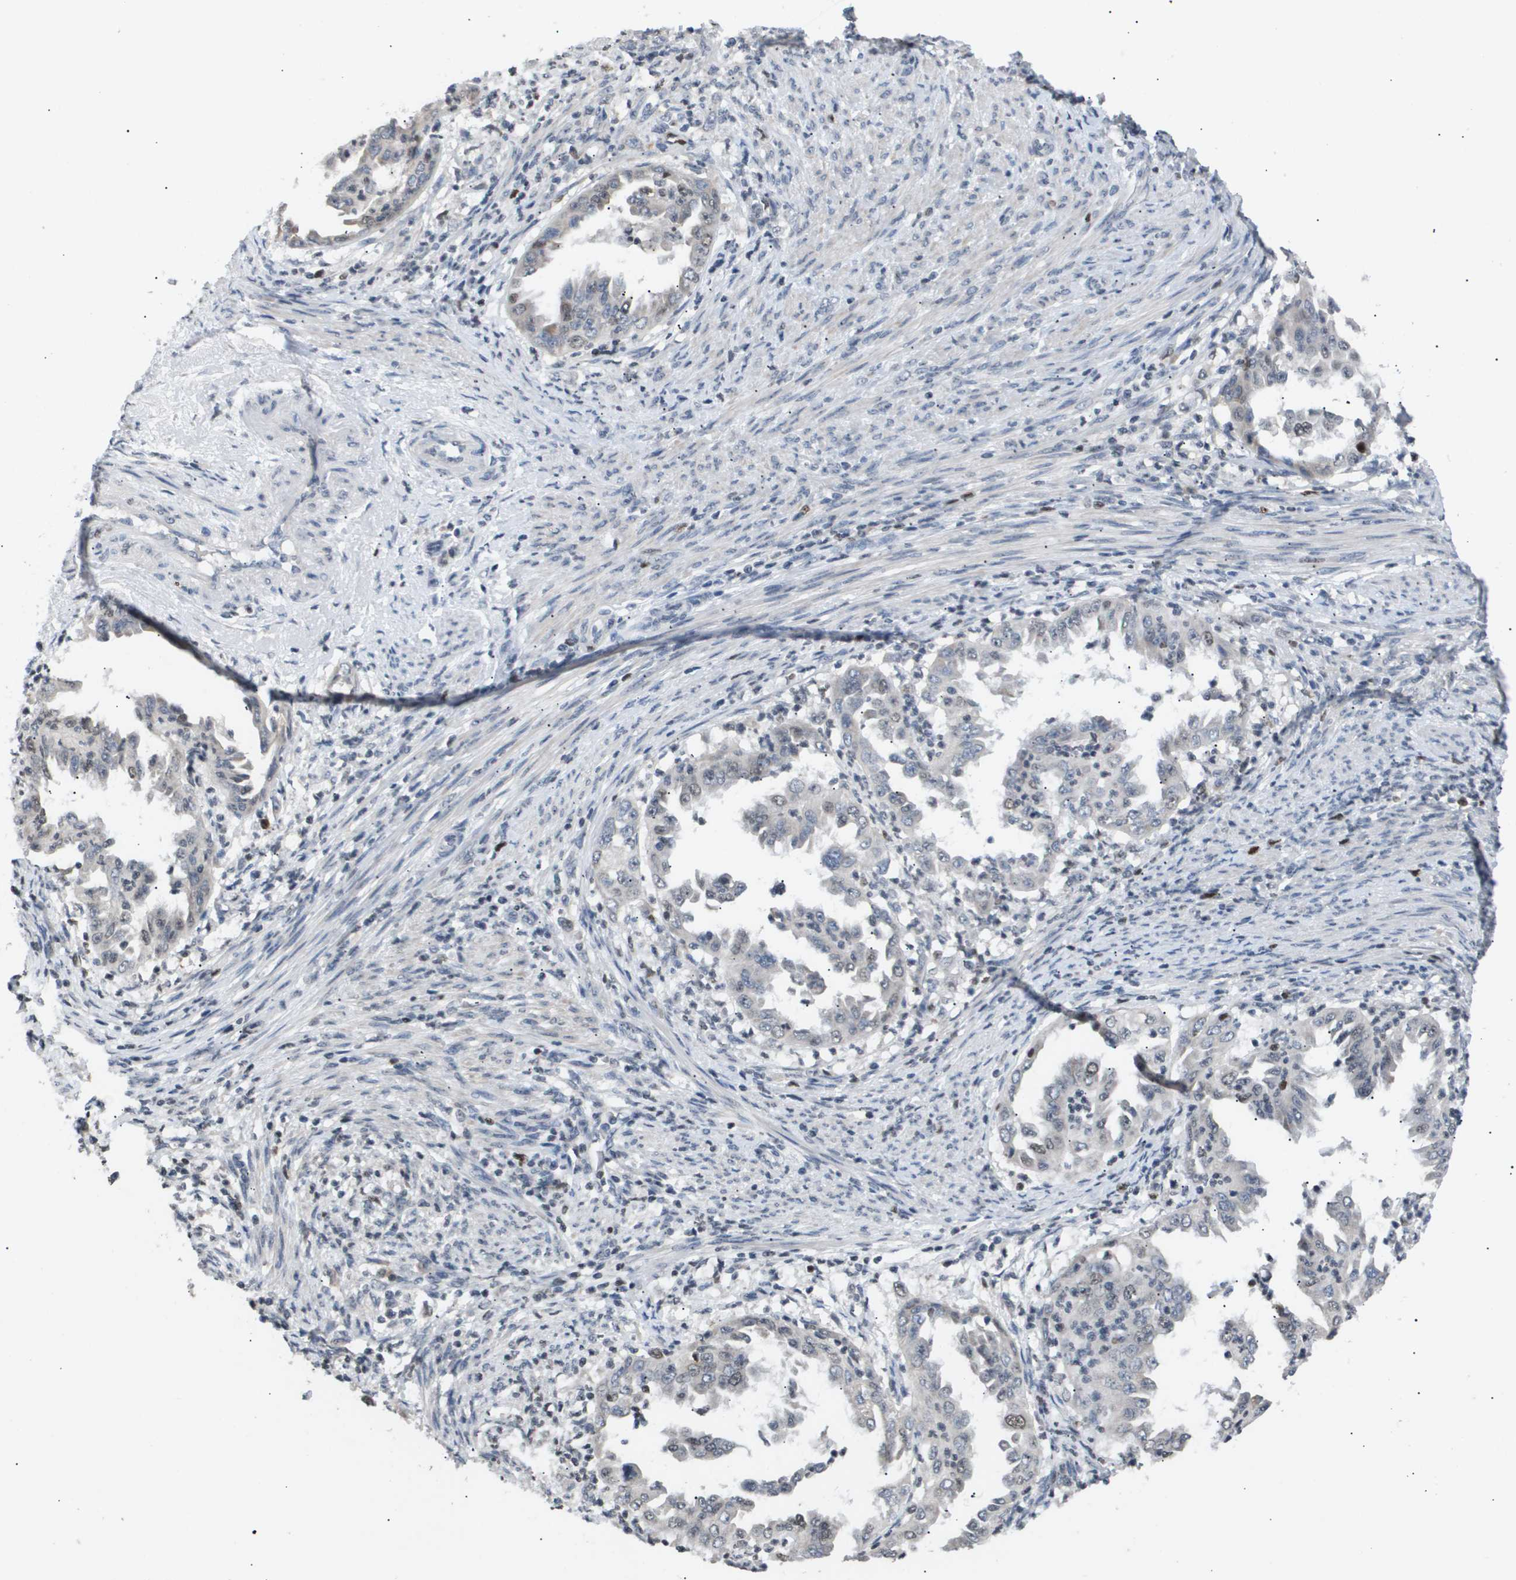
{"staining": {"intensity": "weak", "quantity": "<25%", "location": "nuclear"}, "tissue": "endometrial cancer", "cell_type": "Tumor cells", "image_type": "cancer", "snomed": [{"axis": "morphology", "description": "Adenocarcinoma, NOS"}, {"axis": "topography", "description": "Endometrium"}], "caption": "Human adenocarcinoma (endometrial) stained for a protein using IHC shows no positivity in tumor cells.", "gene": "ANAPC2", "patient": {"sex": "female", "age": 85}}